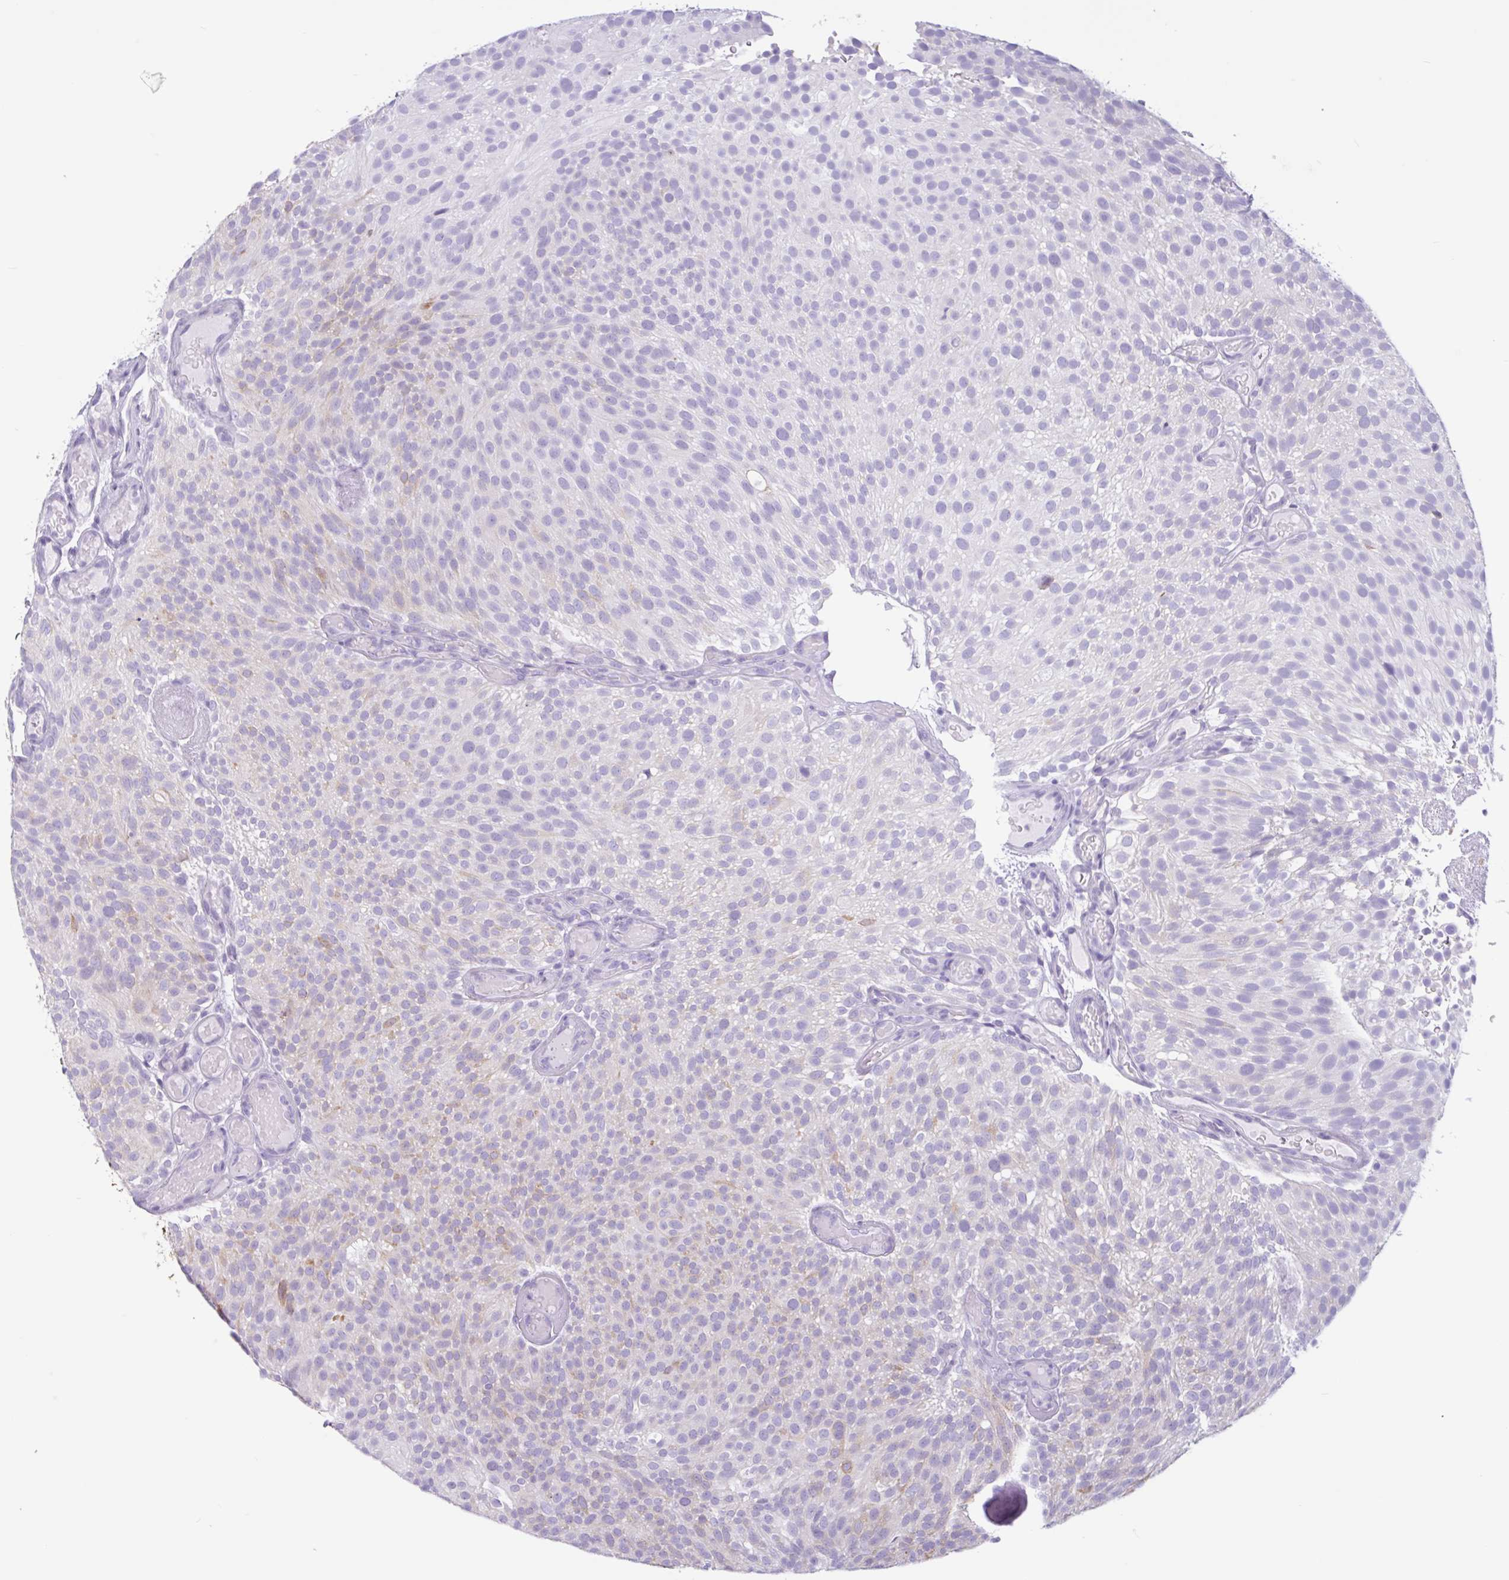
{"staining": {"intensity": "weak", "quantity": "<25%", "location": "cytoplasmic/membranous"}, "tissue": "urothelial cancer", "cell_type": "Tumor cells", "image_type": "cancer", "snomed": [{"axis": "morphology", "description": "Urothelial carcinoma, Low grade"}, {"axis": "topography", "description": "Urinary bladder"}], "caption": "A photomicrograph of human urothelial carcinoma (low-grade) is negative for staining in tumor cells.", "gene": "CTSE", "patient": {"sex": "male", "age": 78}}